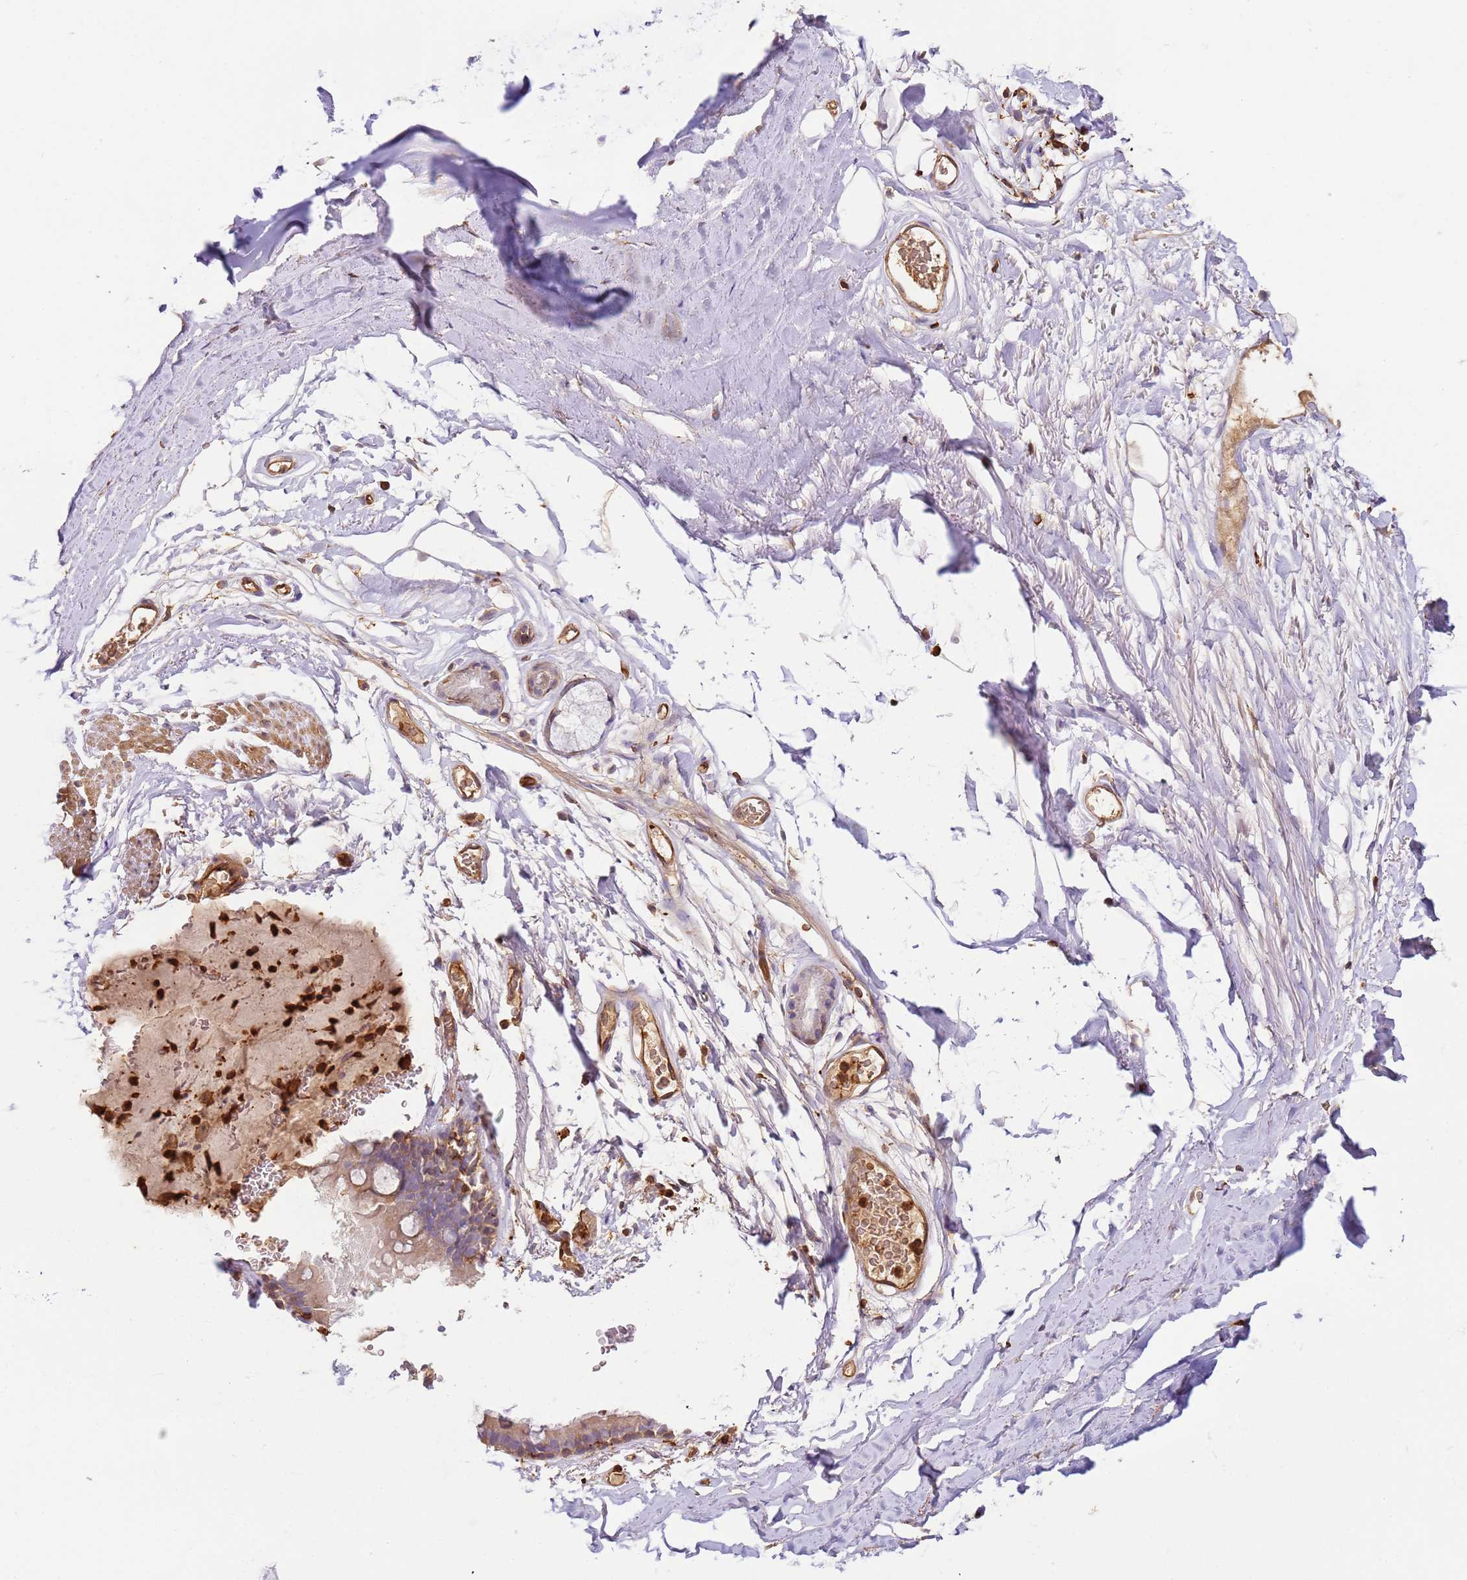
{"staining": {"intensity": "negative", "quantity": "none", "location": "none"}, "tissue": "adipose tissue", "cell_type": "Adipocytes", "image_type": "normal", "snomed": [{"axis": "morphology", "description": "Normal tissue, NOS"}, {"axis": "topography", "description": "Lymph node"}, {"axis": "topography", "description": "Bronchus"}], "caption": "The immunohistochemistry image has no significant expression in adipocytes of adipose tissue.", "gene": "OR6P1", "patient": {"sex": "male", "age": 63}}